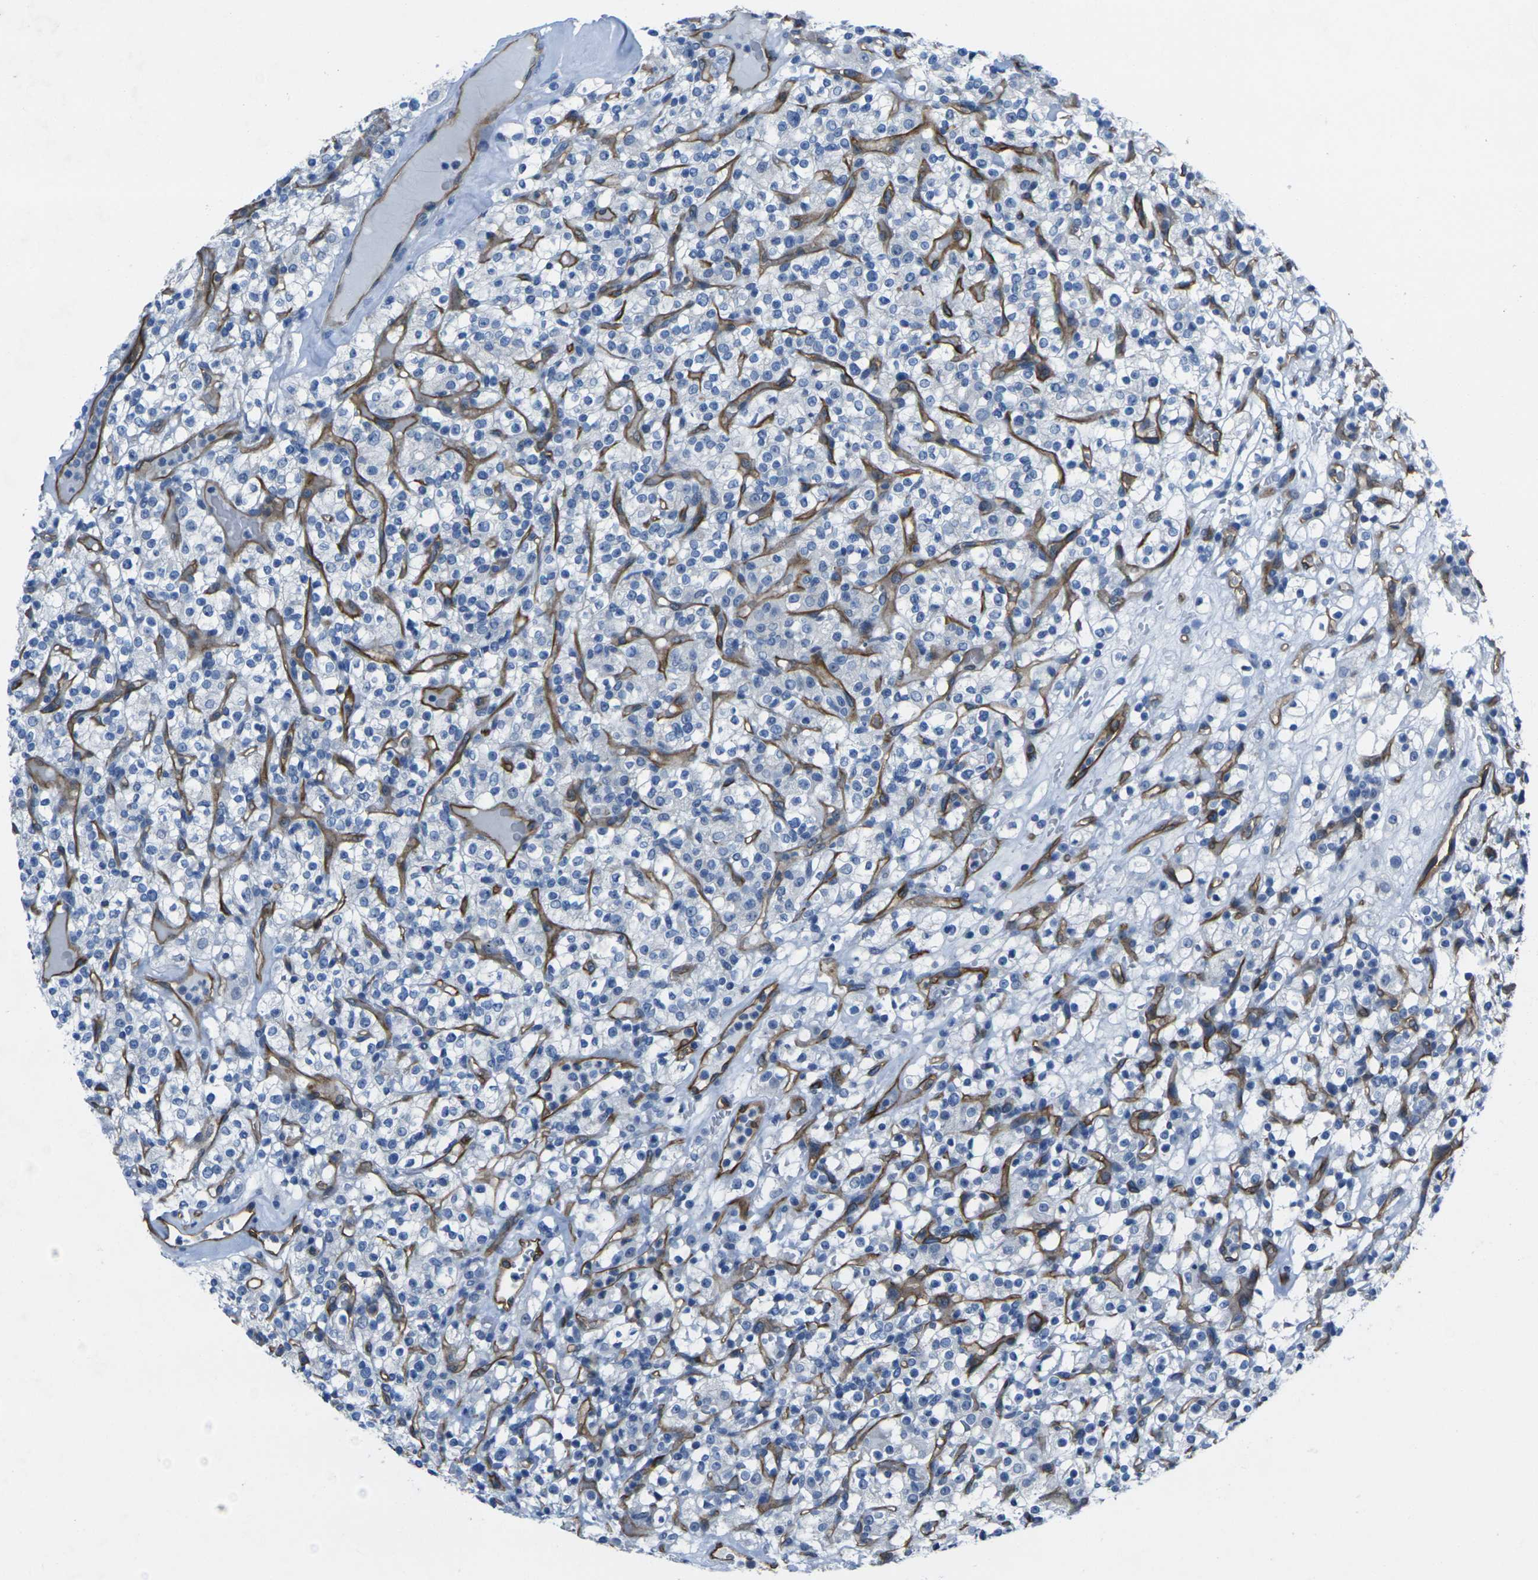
{"staining": {"intensity": "negative", "quantity": "none", "location": "none"}, "tissue": "renal cancer", "cell_type": "Tumor cells", "image_type": "cancer", "snomed": [{"axis": "morphology", "description": "Normal tissue, NOS"}, {"axis": "morphology", "description": "Adenocarcinoma, NOS"}, {"axis": "topography", "description": "Kidney"}], "caption": "Immunohistochemical staining of human renal adenocarcinoma shows no significant expression in tumor cells.", "gene": "HSPA12B", "patient": {"sex": "female", "age": 72}}